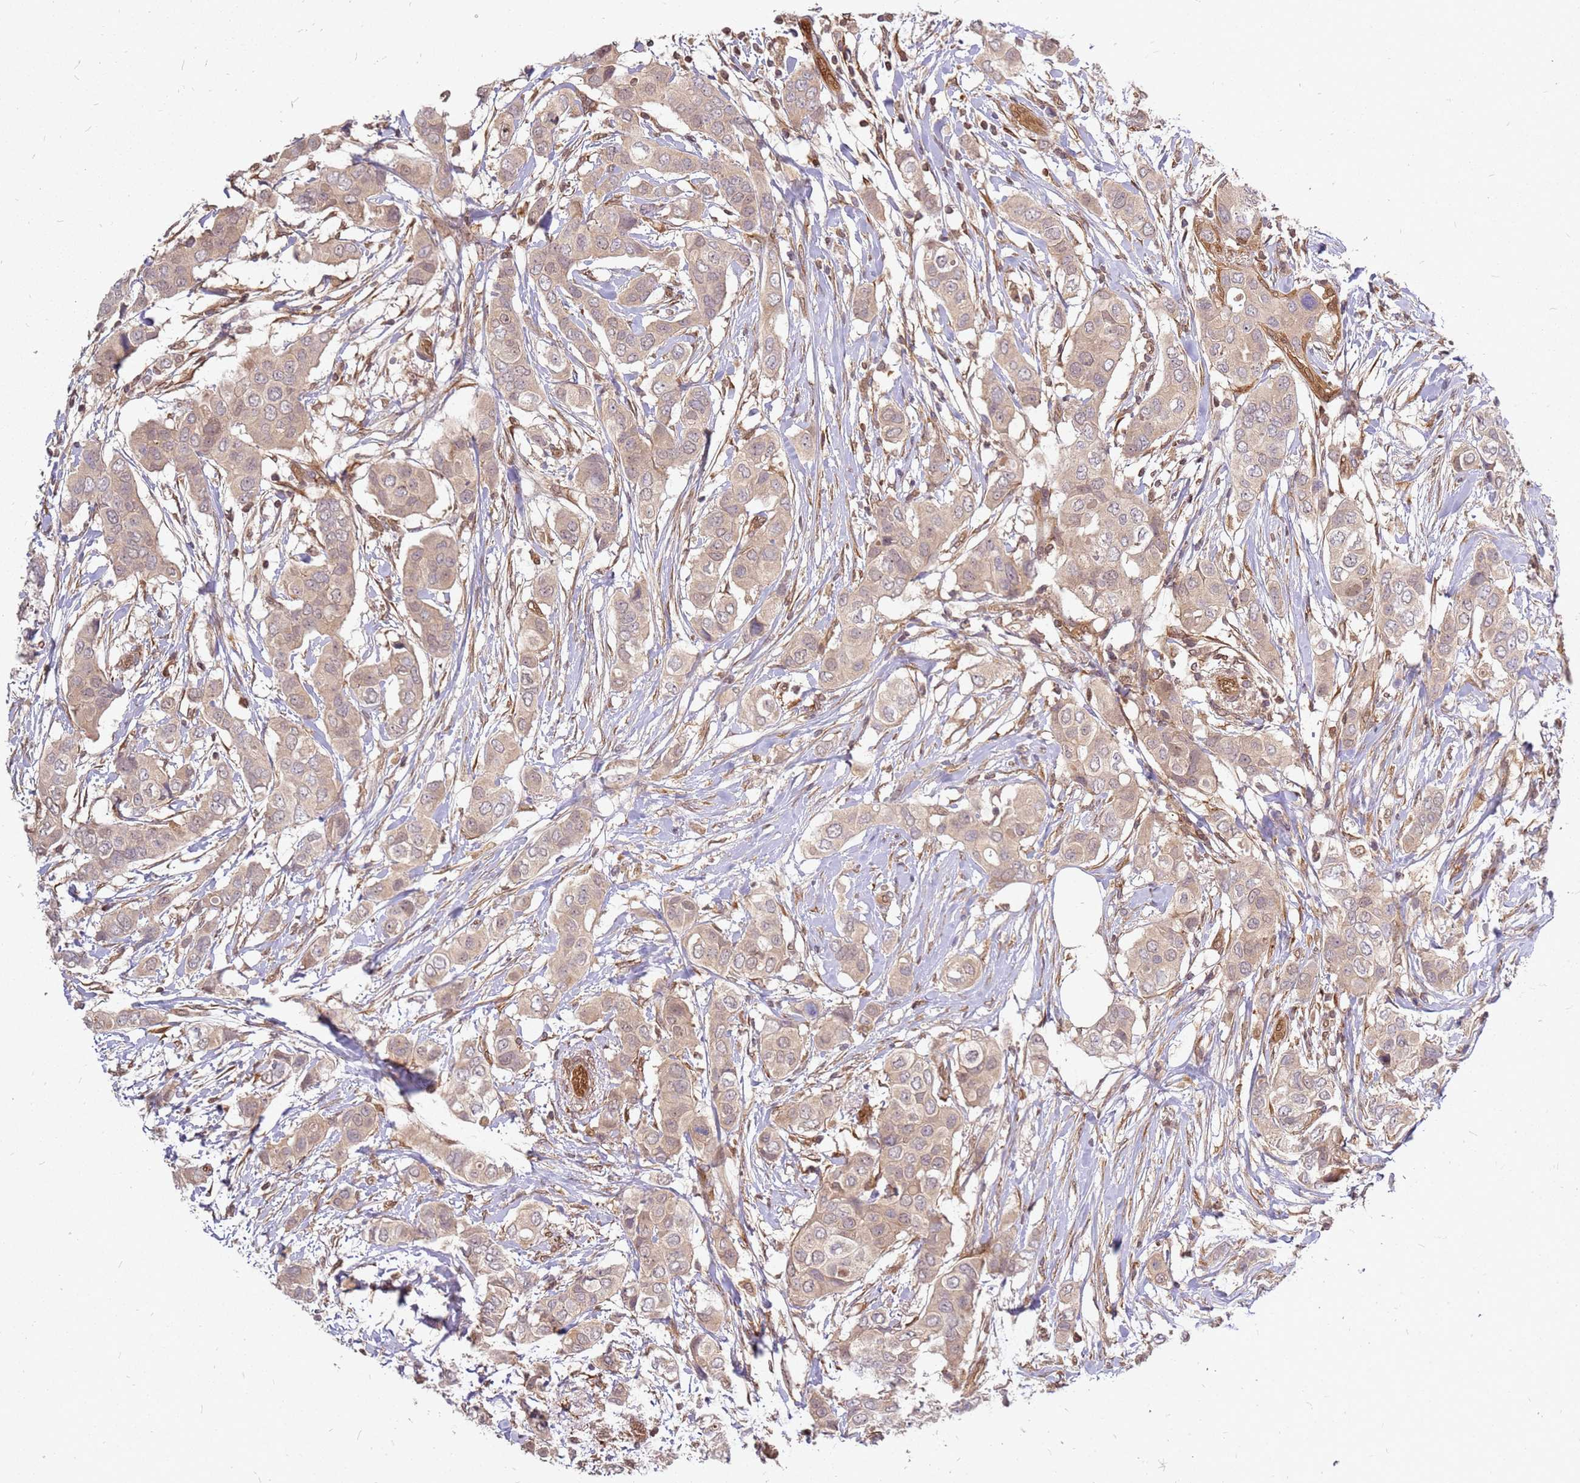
{"staining": {"intensity": "weak", "quantity": ">75%", "location": "cytoplasmic/membranous"}, "tissue": "breast cancer", "cell_type": "Tumor cells", "image_type": "cancer", "snomed": [{"axis": "morphology", "description": "Lobular carcinoma"}, {"axis": "topography", "description": "Breast"}], "caption": "Lobular carcinoma (breast) stained with a brown dye displays weak cytoplasmic/membranous positive expression in about >75% of tumor cells.", "gene": "NUDT14", "patient": {"sex": "female", "age": 51}}